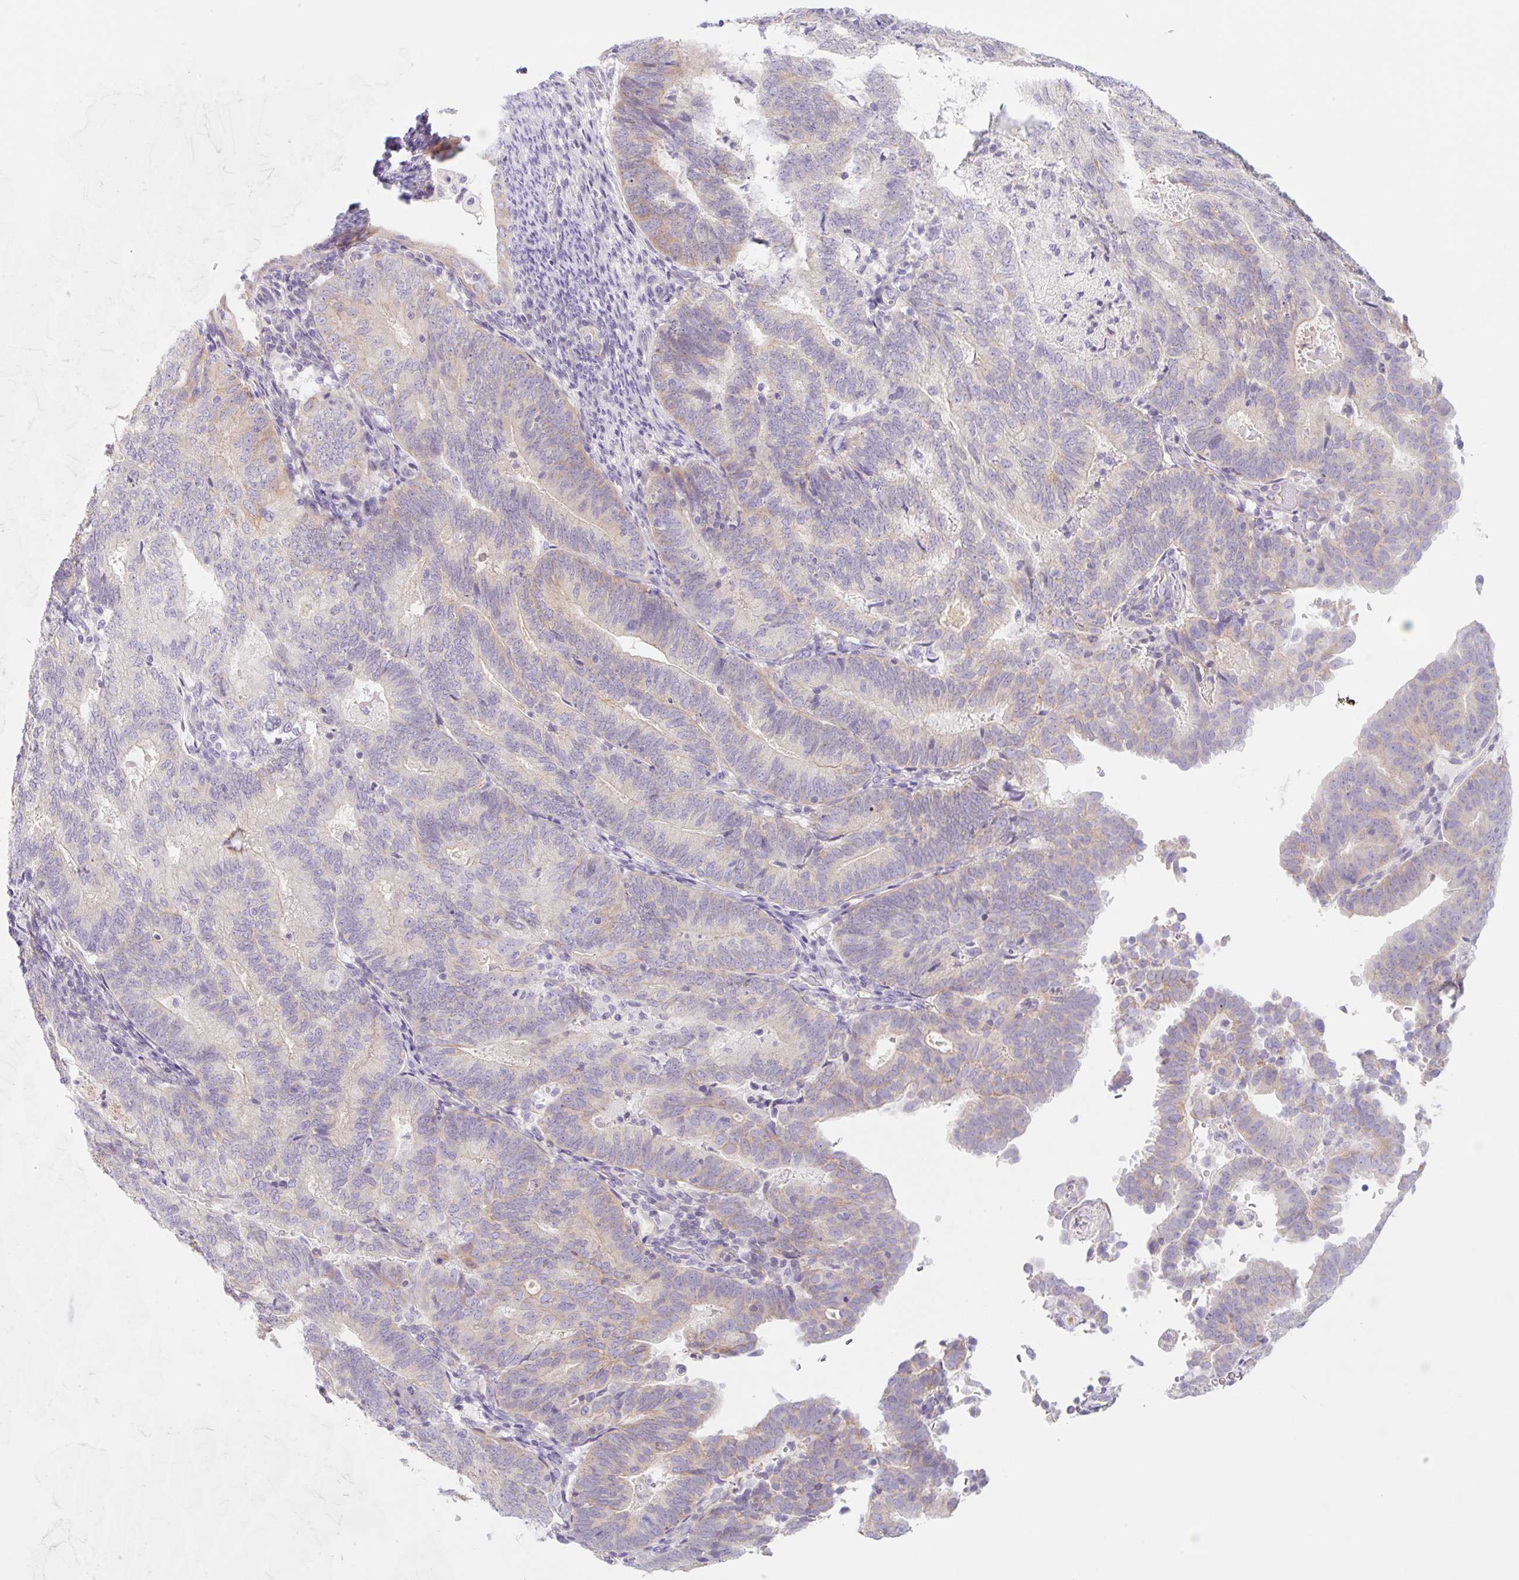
{"staining": {"intensity": "weak", "quantity": "<25%", "location": "cytoplasmic/membranous"}, "tissue": "endometrial cancer", "cell_type": "Tumor cells", "image_type": "cancer", "snomed": [{"axis": "morphology", "description": "Adenocarcinoma, NOS"}, {"axis": "topography", "description": "Endometrium"}], "caption": "Image shows no significant protein positivity in tumor cells of adenocarcinoma (endometrial).", "gene": "LYVE1", "patient": {"sex": "female", "age": 70}}